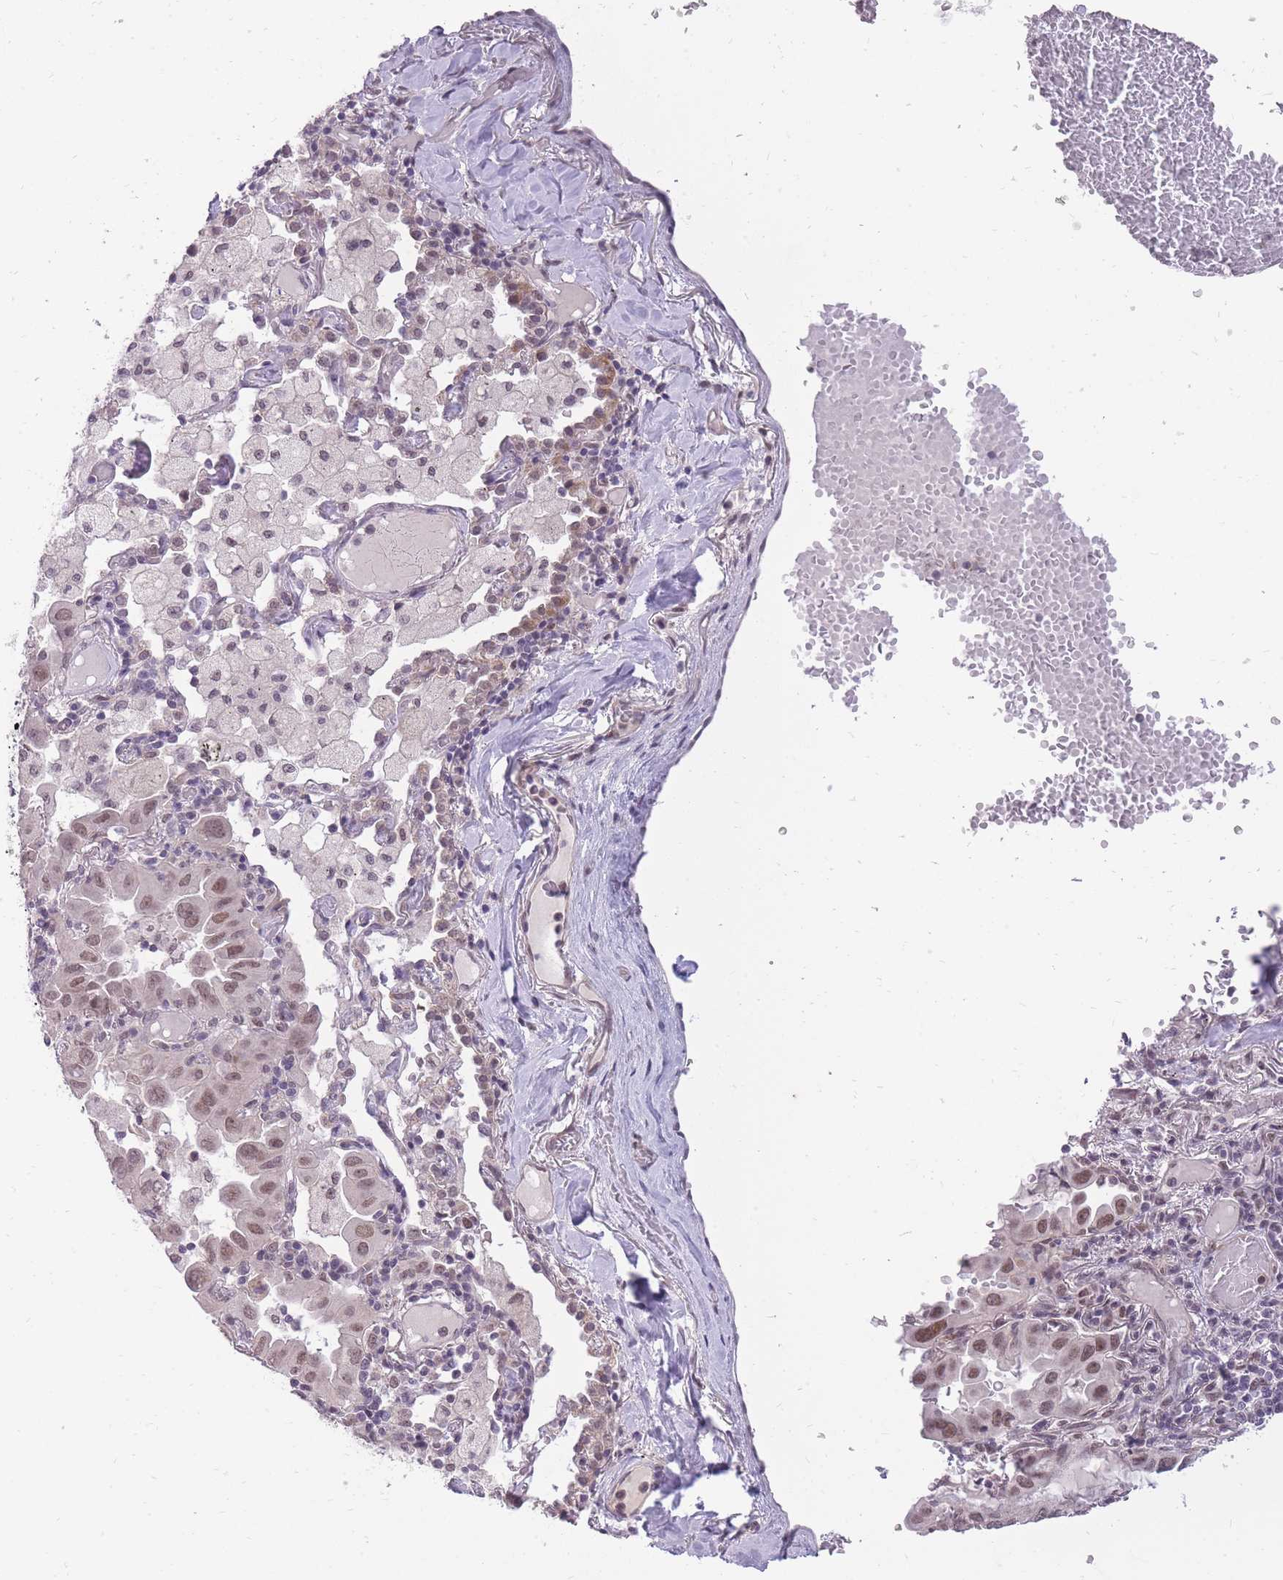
{"staining": {"intensity": "moderate", "quantity": ">75%", "location": "nuclear"}, "tissue": "lung cancer", "cell_type": "Tumor cells", "image_type": "cancer", "snomed": [{"axis": "morphology", "description": "Adenocarcinoma, NOS"}, {"axis": "topography", "description": "Lung"}], "caption": "A brown stain shows moderate nuclear expression of a protein in lung cancer (adenocarcinoma) tumor cells.", "gene": "TIGD1", "patient": {"sex": "male", "age": 64}}